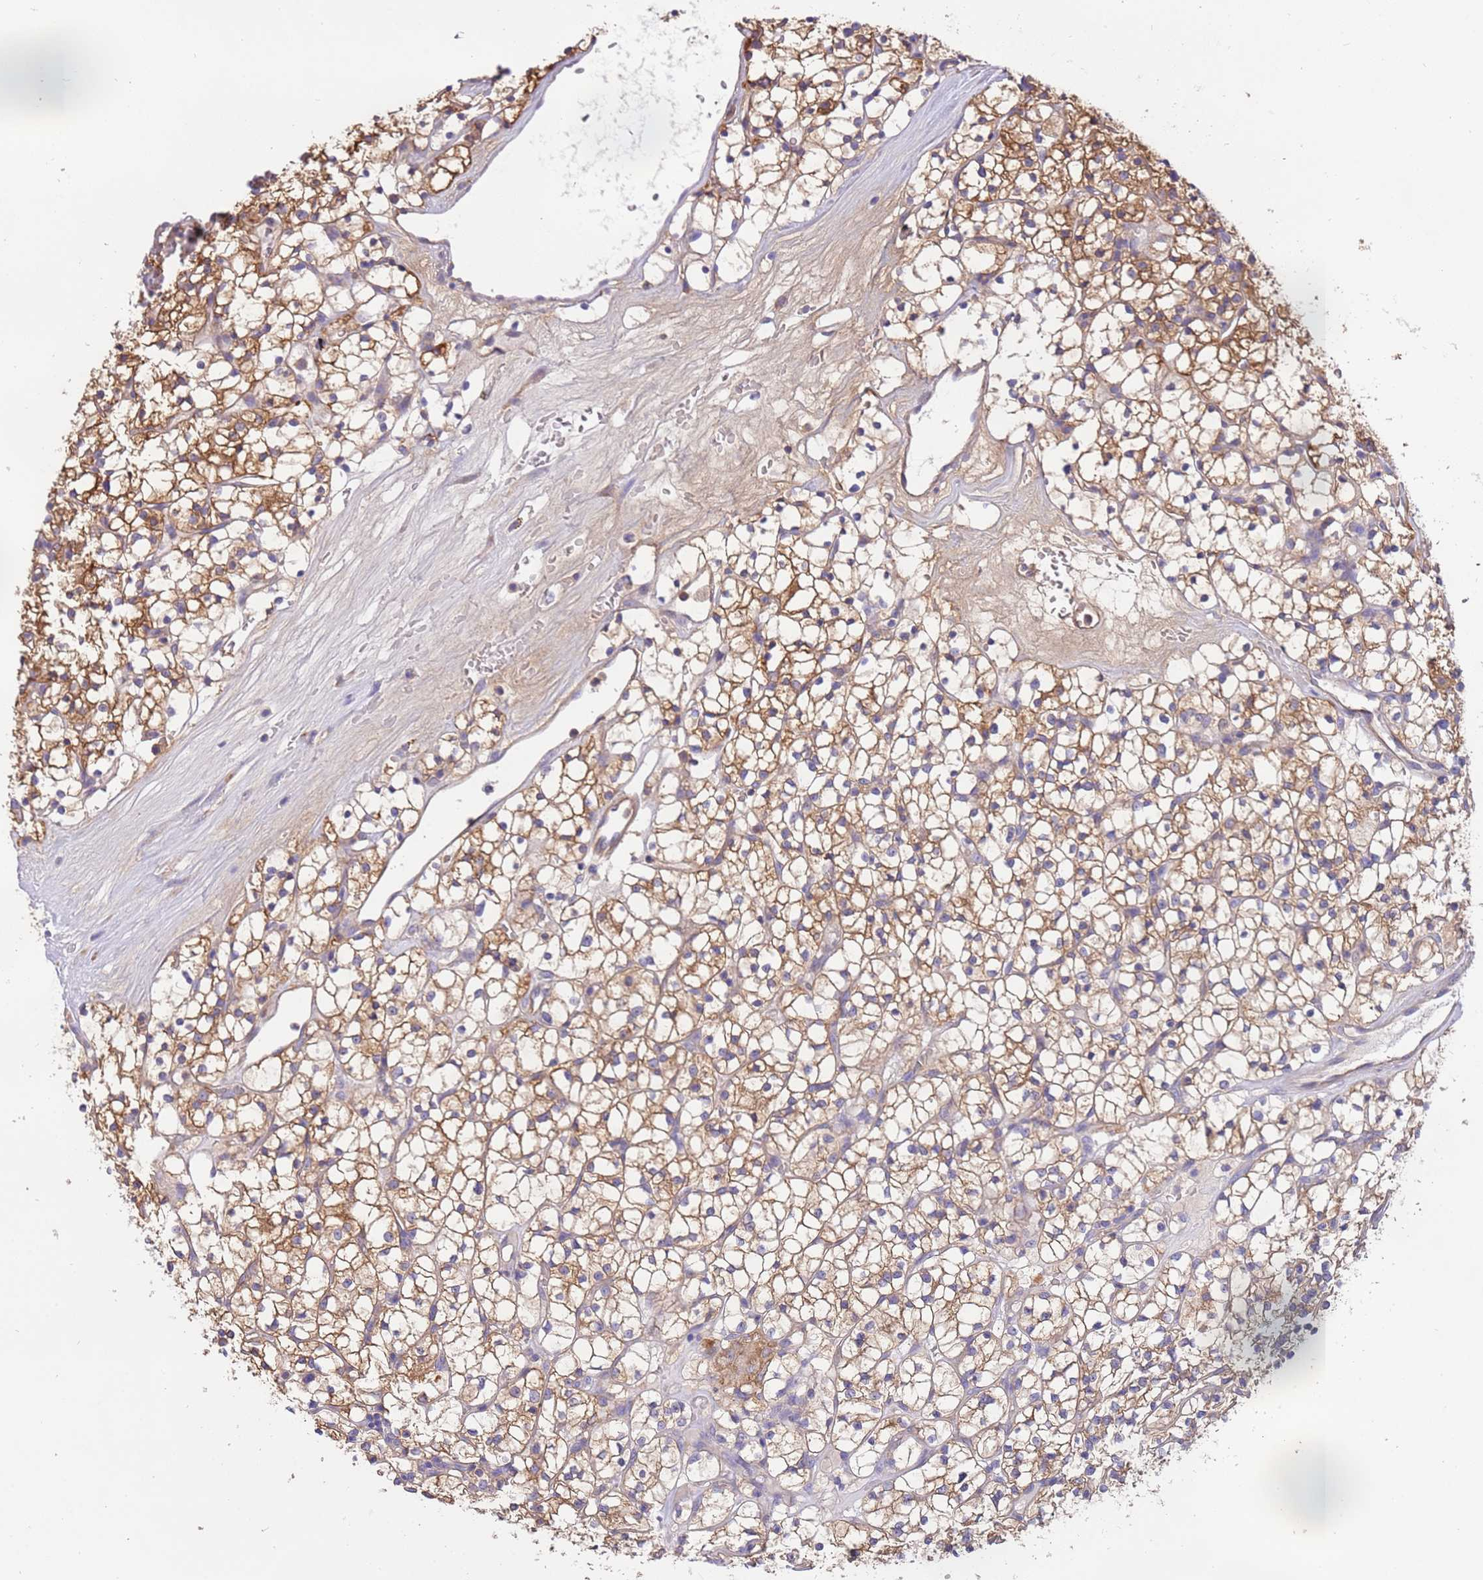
{"staining": {"intensity": "moderate", "quantity": ">75%", "location": "cytoplasmic/membranous"}, "tissue": "renal cancer", "cell_type": "Tumor cells", "image_type": "cancer", "snomed": [{"axis": "morphology", "description": "Adenocarcinoma, NOS"}, {"axis": "topography", "description": "Kidney"}], "caption": "Renal cancer (adenocarcinoma) stained for a protein shows moderate cytoplasmic/membranous positivity in tumor cells.", "gene": "NAALADL1", "patient": {"sex": "female", "age": 64}}